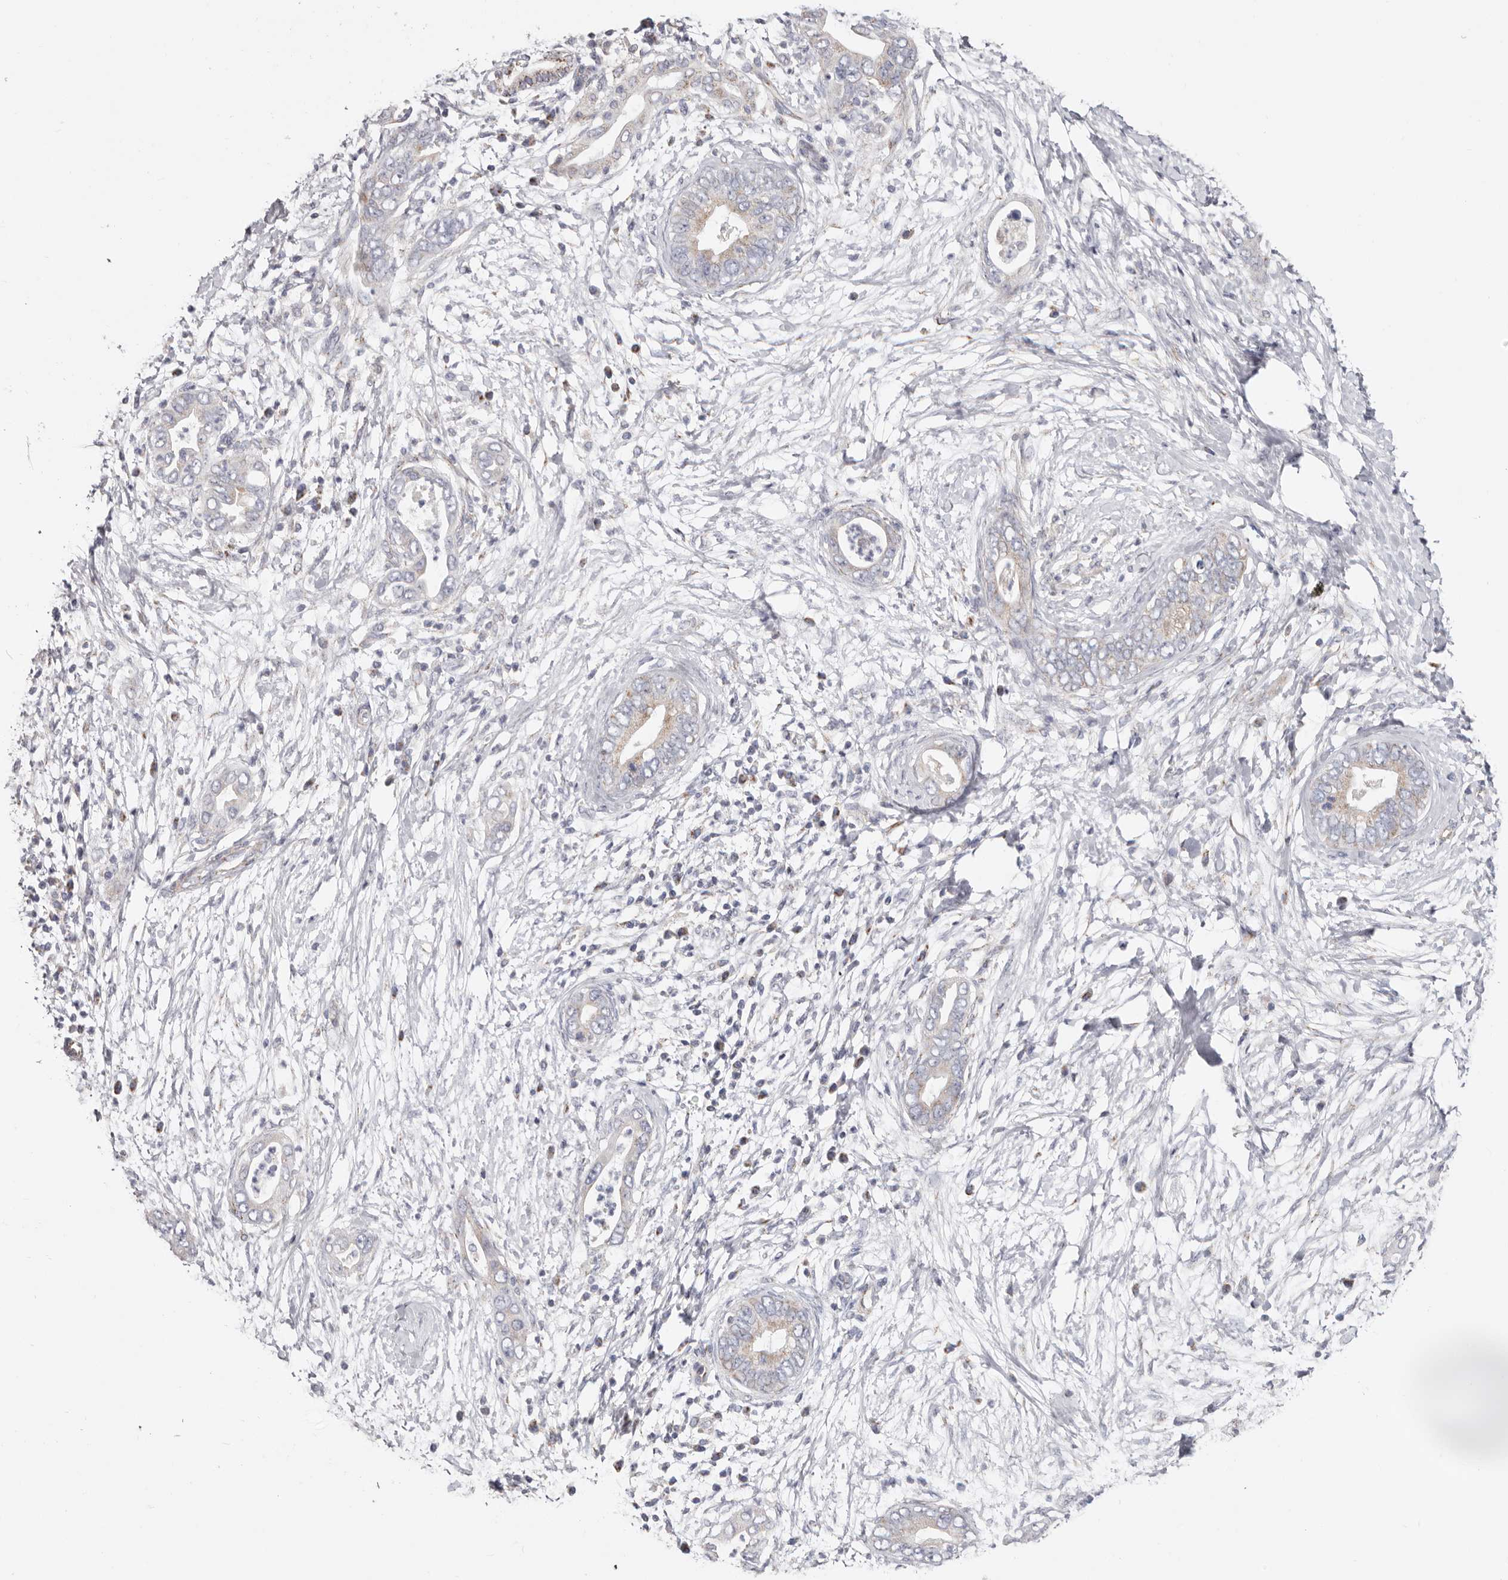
{"staining": {"intensity": "weak", "quantity": "<25%", "location": "cytoplasmic/membranous"}, "tissue": "pancreatic cancer", "cell_type": "Tumor cells", "image_type": "cancer", "snomed": [{"axis": "morphology", "description": "Adenocarcinoma, NOS"}, {"axis": "topography", "description": "Pancreas"}], "caption": "The immunohistochemistry histopathology image has no significant expression in tumor cells of pancreatic cancer tissue.", "gene": "RSPO2", "patient": {"sex": "male", "age": 75}}